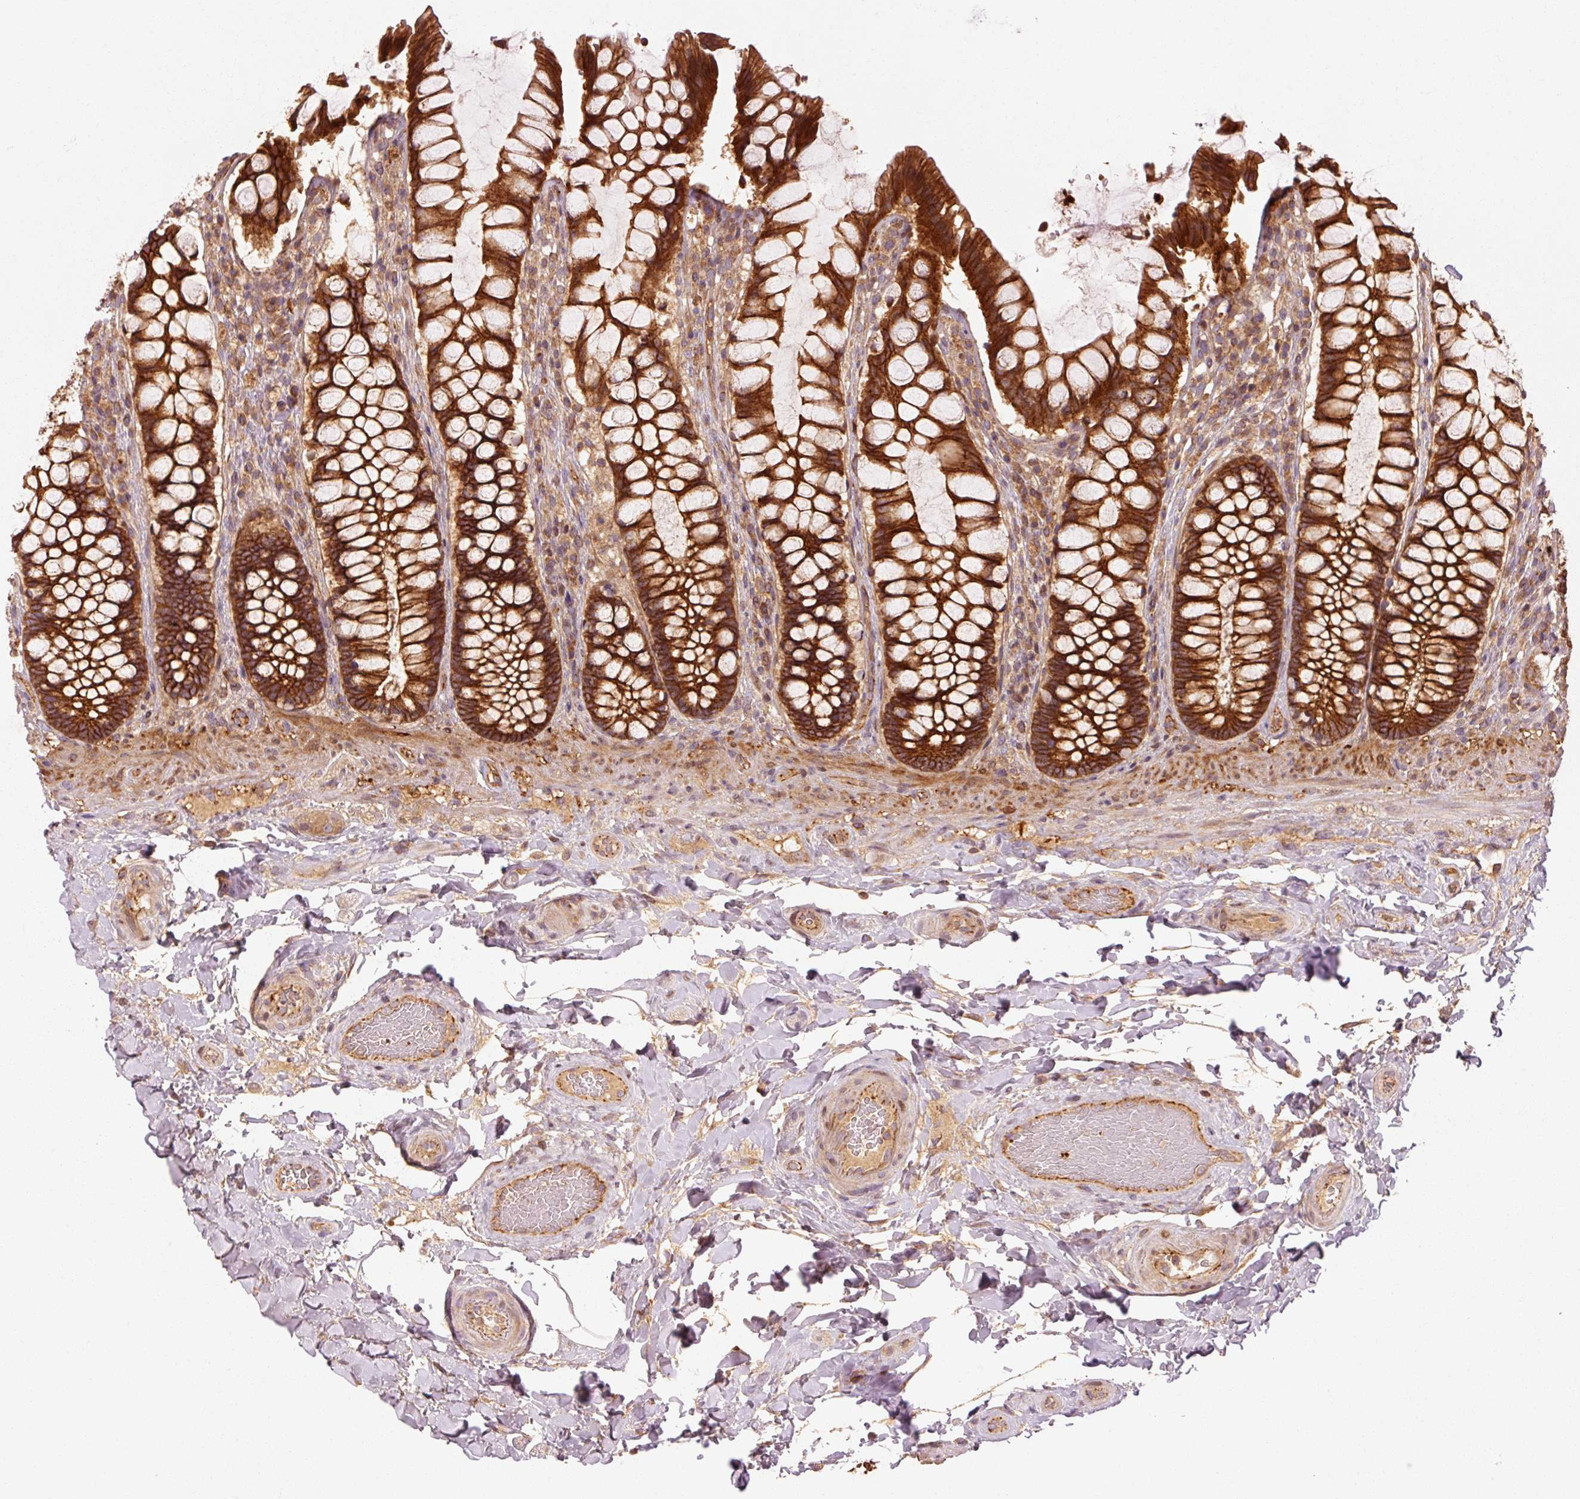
{"staining": {"intensity": "strong", "quantity": ">75%", "location": "cytoplasmic/membranous"}, "tissue": "rectum", "cell_type": "Glandular cells", "image_type": "normal", "snomed": [{"axis": "morphology", "description": "Normal tissue, NOS"}, {"axis": "topography", "description": "Rectum"}], "caption": "A high-resolution photomicrograph shows immunohistochemistry staining of unremarkable rectum, which reveals strong cytoplasmic/membranous staining in about >75% of glandular cells.", "gene": "CTNNA1", "patient": {"sex": "female", "age": 58}}